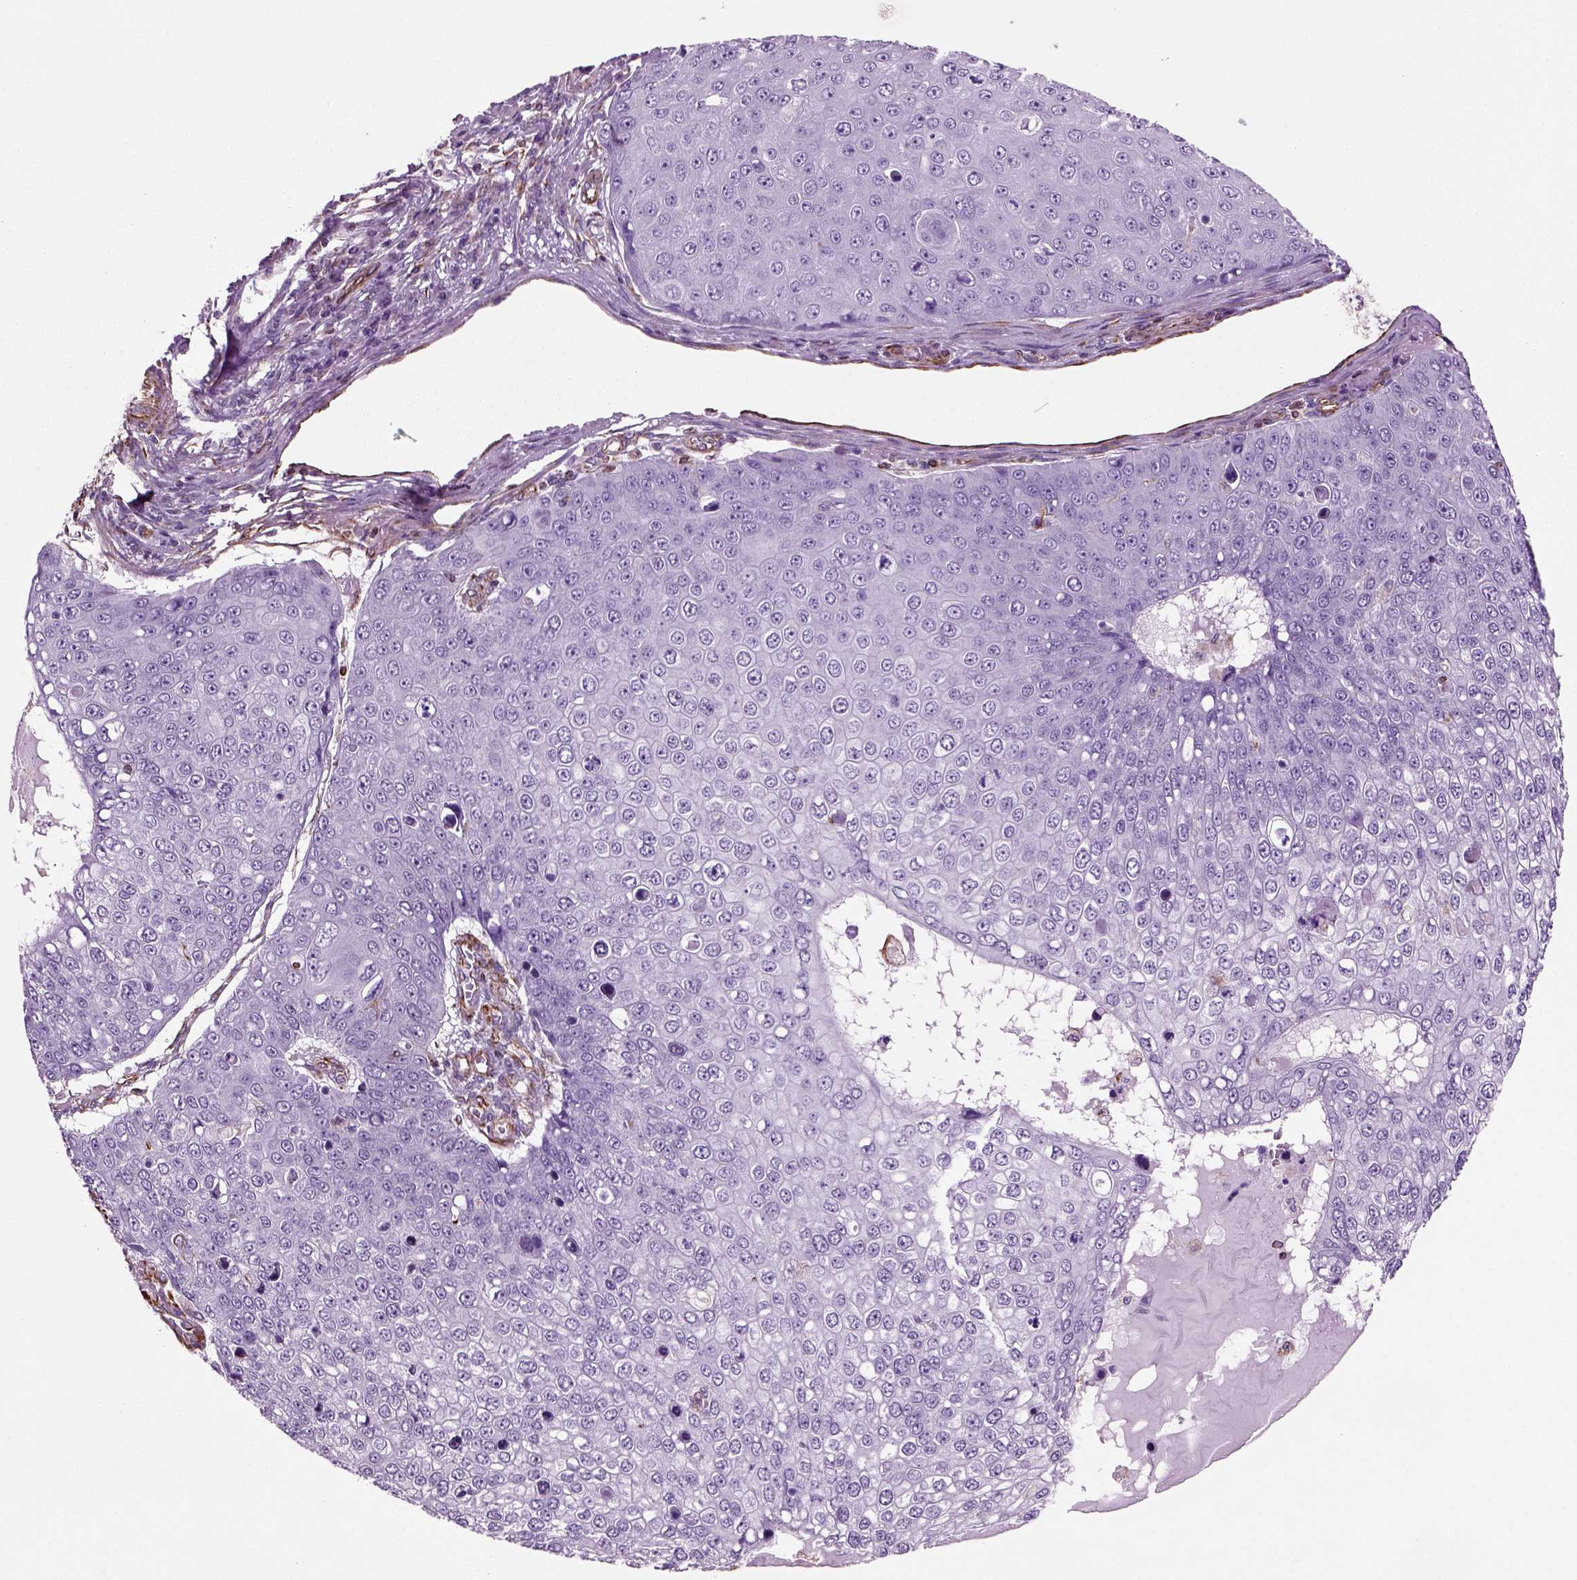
{"staining": {"intensity": "negative", "quantity": "none", "location": "none"}, "tissue": "skin cancer", "cell_type": "Tumor cells", "image_type": "cancer", "snomed": [{"axis": "morphology", "description": "Squamous cell carcinoma, NOS"}, {"axis": "topography", "description": "Skin"}], "caption": "A high-resolution micrograph shows immunohistochemistry staining of skin cancer (squamous cell carcinoma), which demonstrates no significant staining in tumor cells. (Brightfield microscopy of DAB immunohistochemistry (IHC) at high magnification).", "gene": "ACER3", "patient": {"sex": "male", "age": 71}}